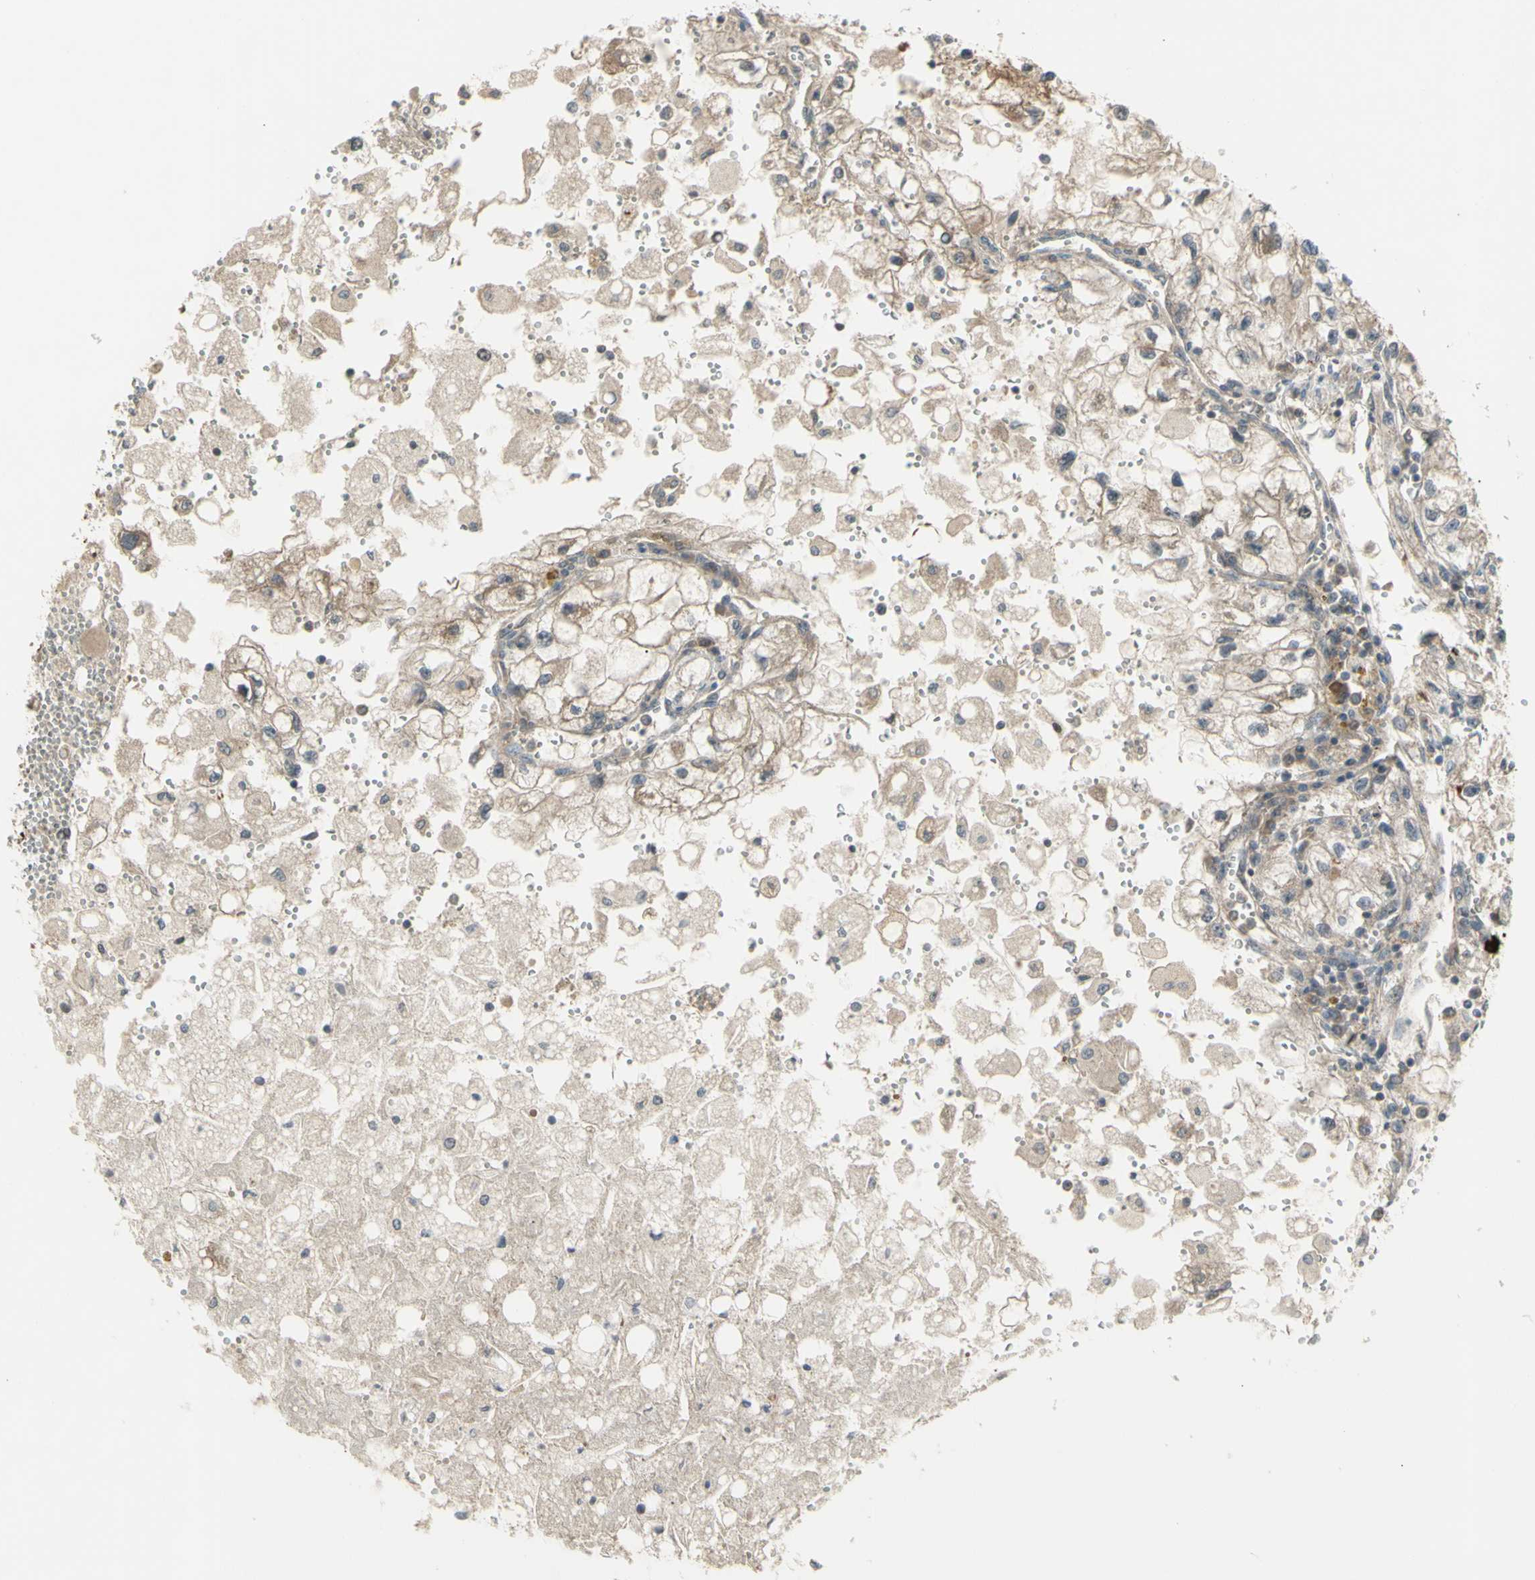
{"staining": {"intensity": "weak", "quantity": ">75%", "location": "cytoplasmic/membranous"}, "tissue": "renal cancer", "cell_type": "Tumor cells", "image_type": "cancer", "snomed": [{"axis": "morphology", "description": "Adenocarcinoma, NOS"}, {"axis": "topography", "description": "Kidney"}], "caption": "A photomicrograph of human renal cancer (adenocarcinoma) stained for a protein exhibits weak cytoplasmic/membranous brown staining in tumor cells.", "gene": "FLII", "patient": {"sex": "female", "age": 70}}